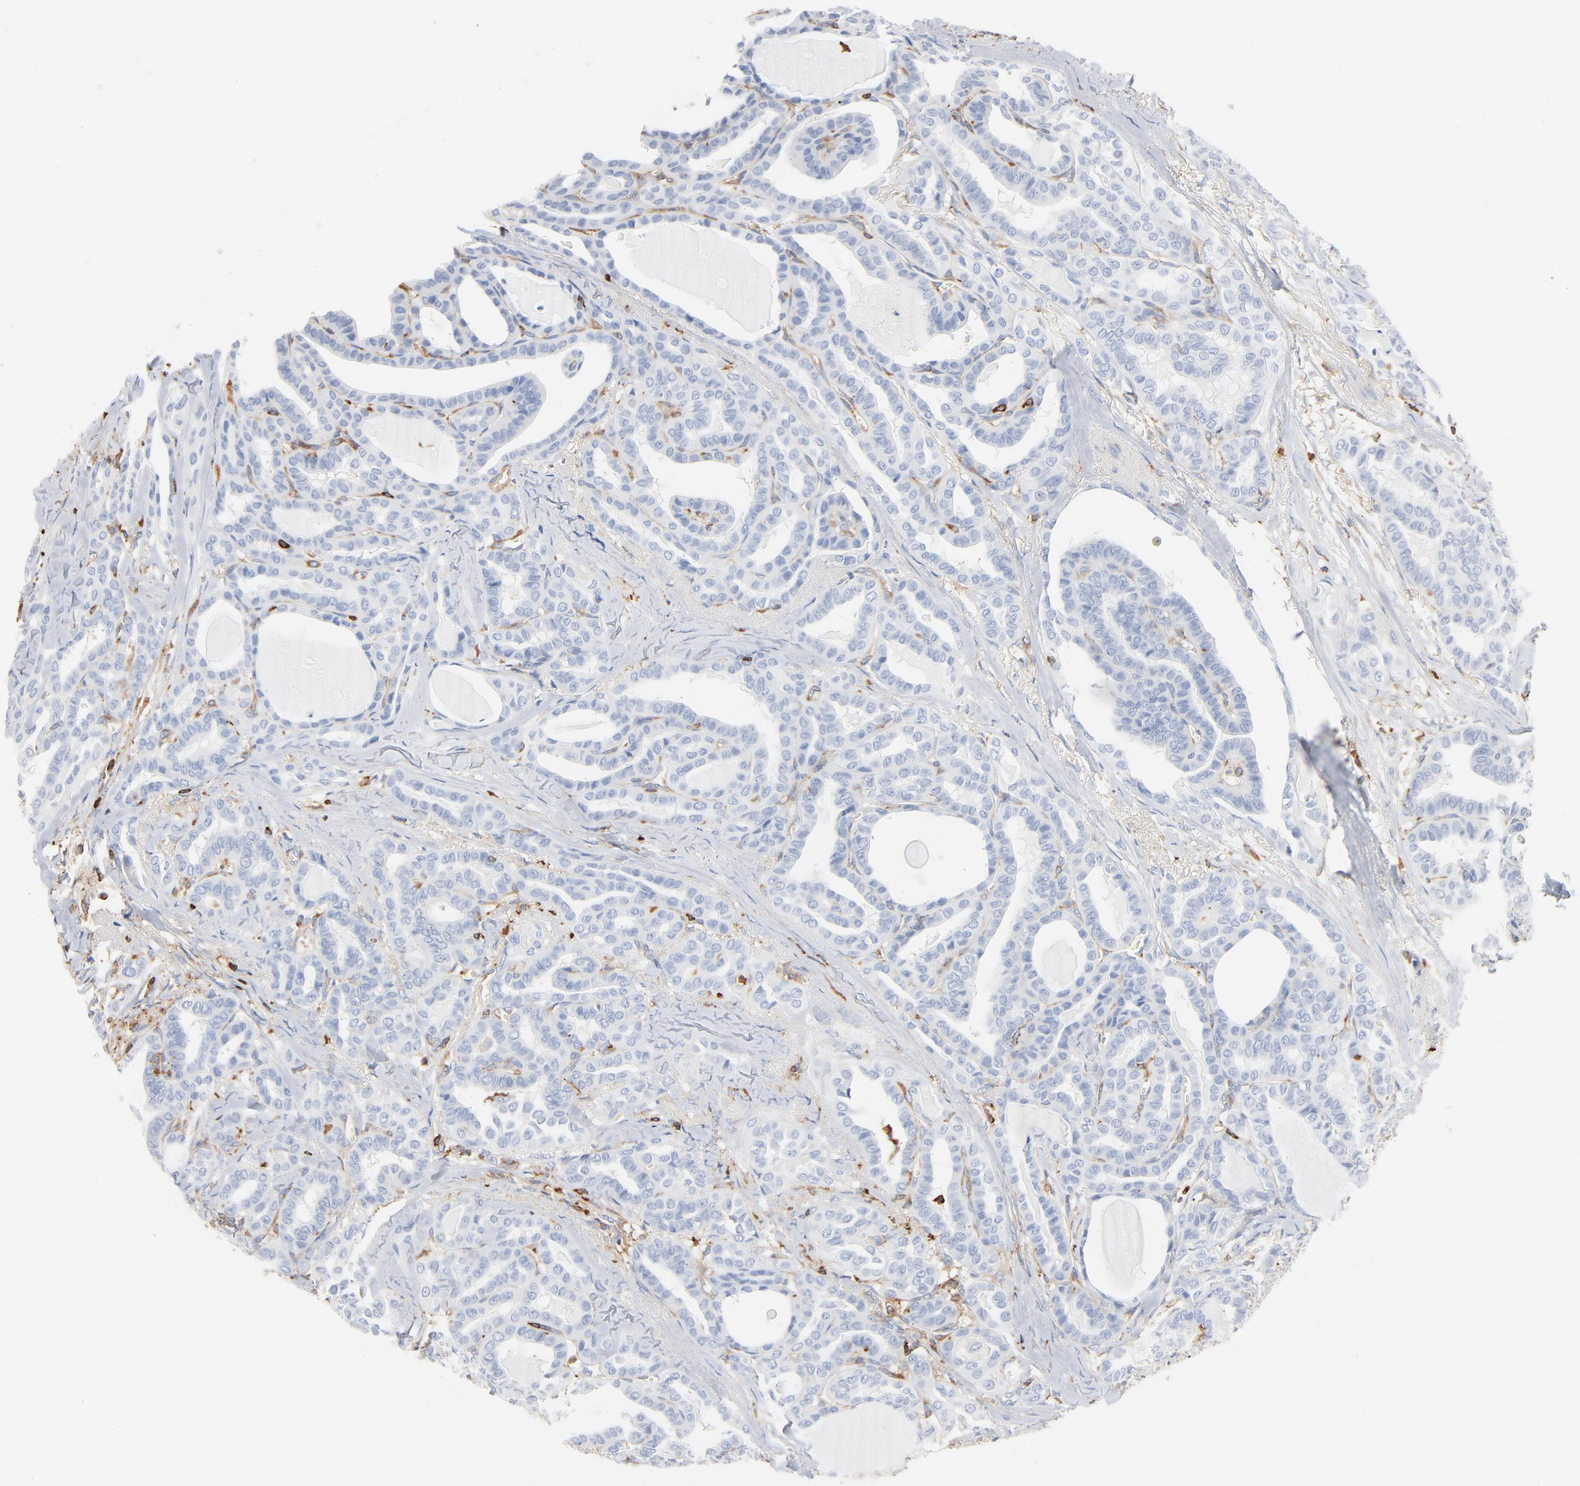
{"staining": {"intensity": "negative", "quantity": "none", "location": "none"}, "tissue": "thyroid cancer", "cell_type": "Tumor cells", "image_type": "cancer", "snomed": [{"axis": "morphology", "description": "Carcinoma, NOS"}, {"axis": "topography", "description": "Thyroid gland"}], "caption": "IHC image of neoplastic tissue: human thyroid carcinoma stained with DAB displays no significant protein positivity in tumor cells.", "gene": "SH3KBP1", "patient": {"sex": "female", "age": 91}}